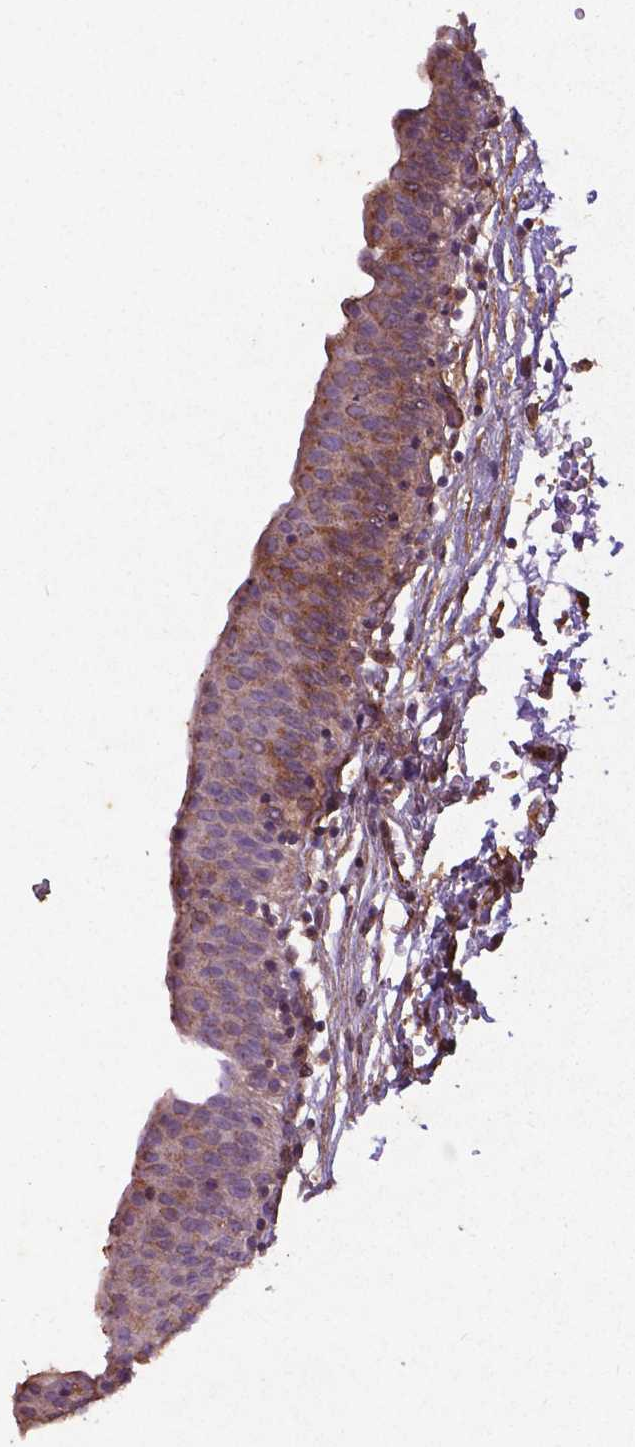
{"staining": {"intensity": "weak", "quantity": "25%-75%", "location": "cytoplasmic/membranous"}, "tissue": "urinary bladder", "cell_type": "Urothelial cells", "image_type": "normal", "snomed": [{"axis": "morphology", "description": "Normal tissue, NOS"}, {"axis": "topography", "description": "Urinary bladder"}], "caption": "Protein staining shows weak cytoplasmic/membranous expression in about 25%-75% of urothelial cells in unremarkable urinary bladder.", "gene": "RRAS", "patient": {"sex": "male", "age": 56}}